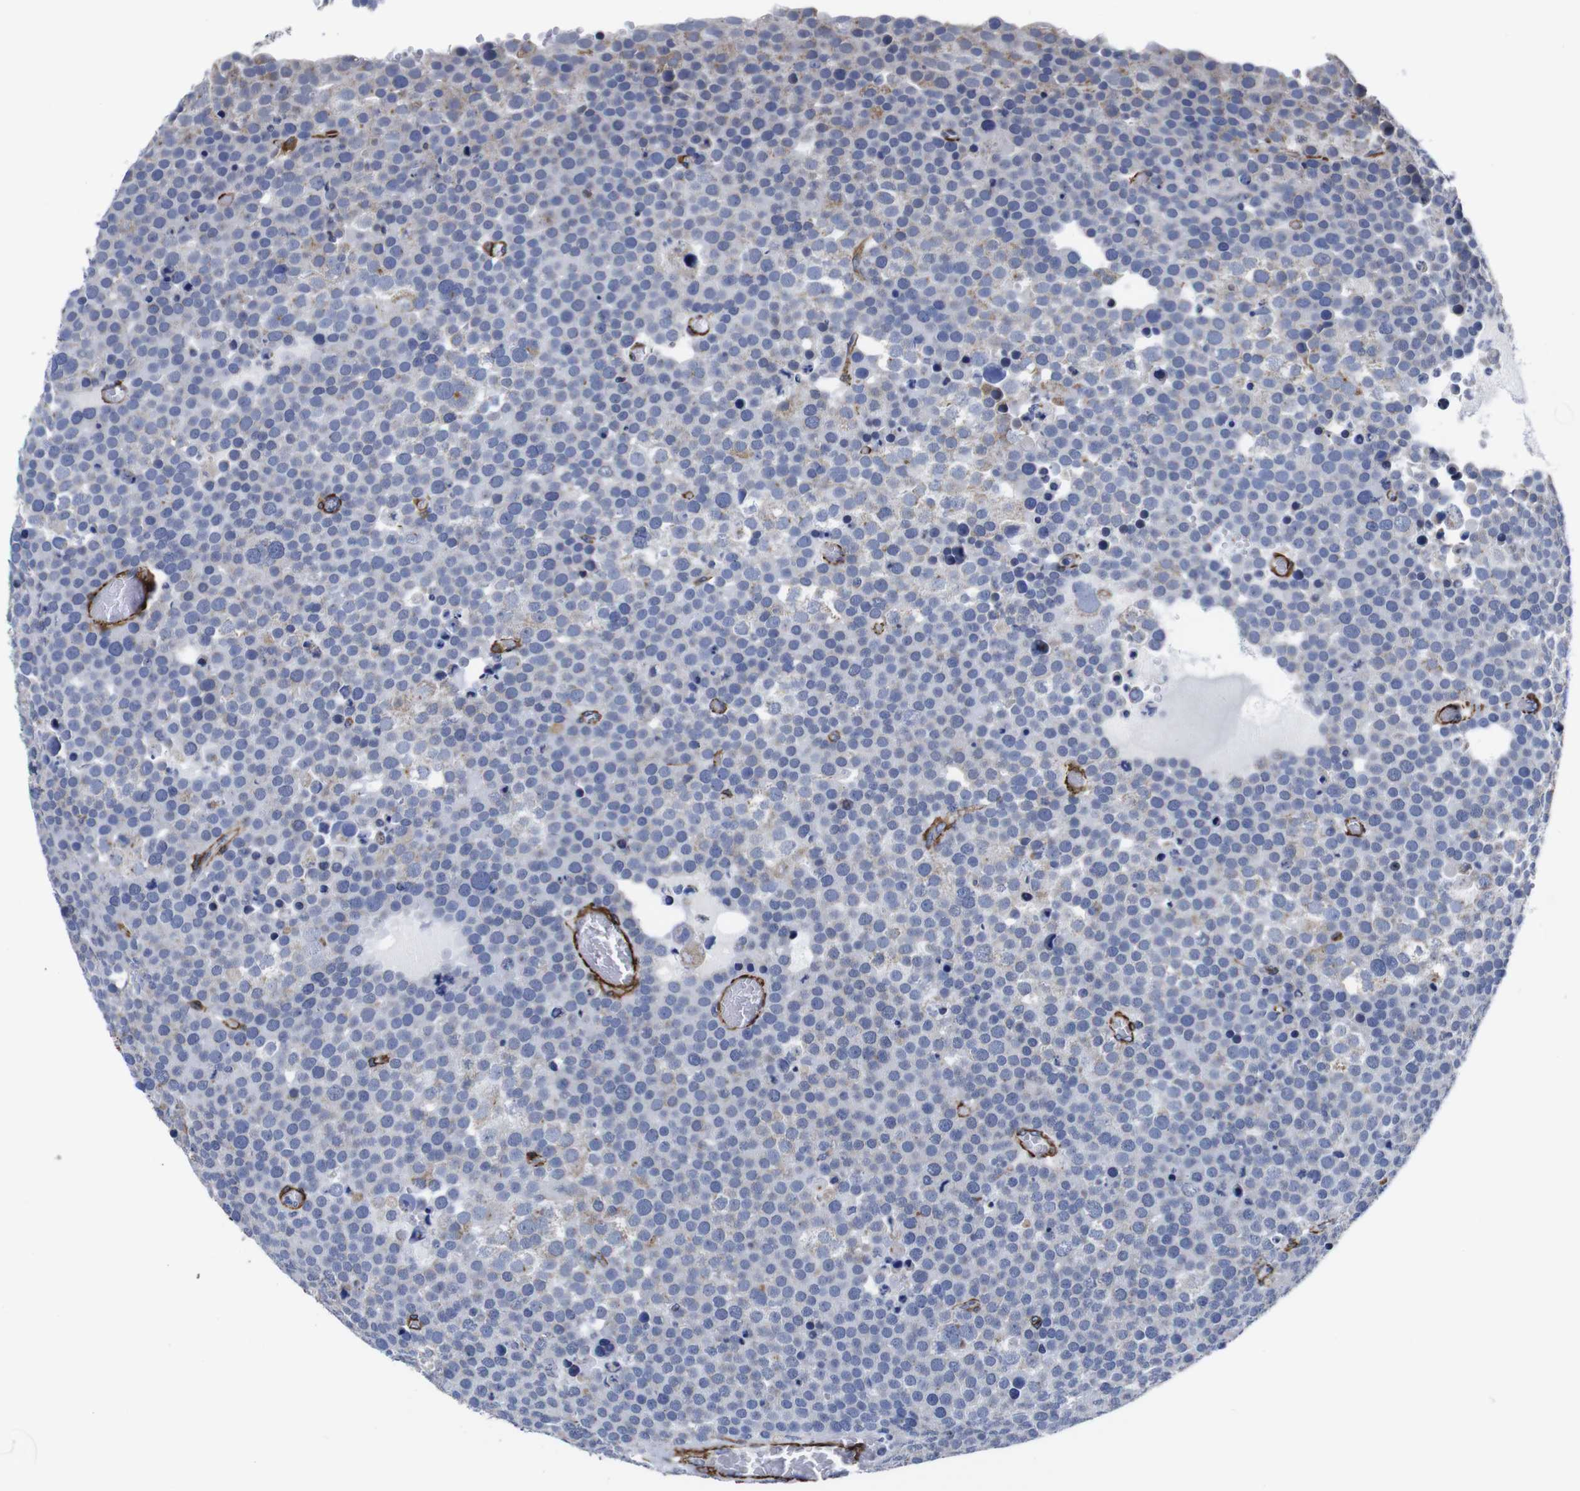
{"staining": {"intensity": "weak", "quantity": "<25%", "location": "cytoplasmic/membranous"}, "tissue": "testis cancer", "cell_type": "Tumor cells", "image_type": "cancer", "snomed": [{"axis": "morphology", "description": "Seminoma, NOS"}, {"axis": "topography", "description": "Testis"}], "caption": "An image of testis seminoma stained for a protein displays no brown staining in tumor cells.", "gene": "WNT10A", "patient": {"sex": "male", "age": 71}}